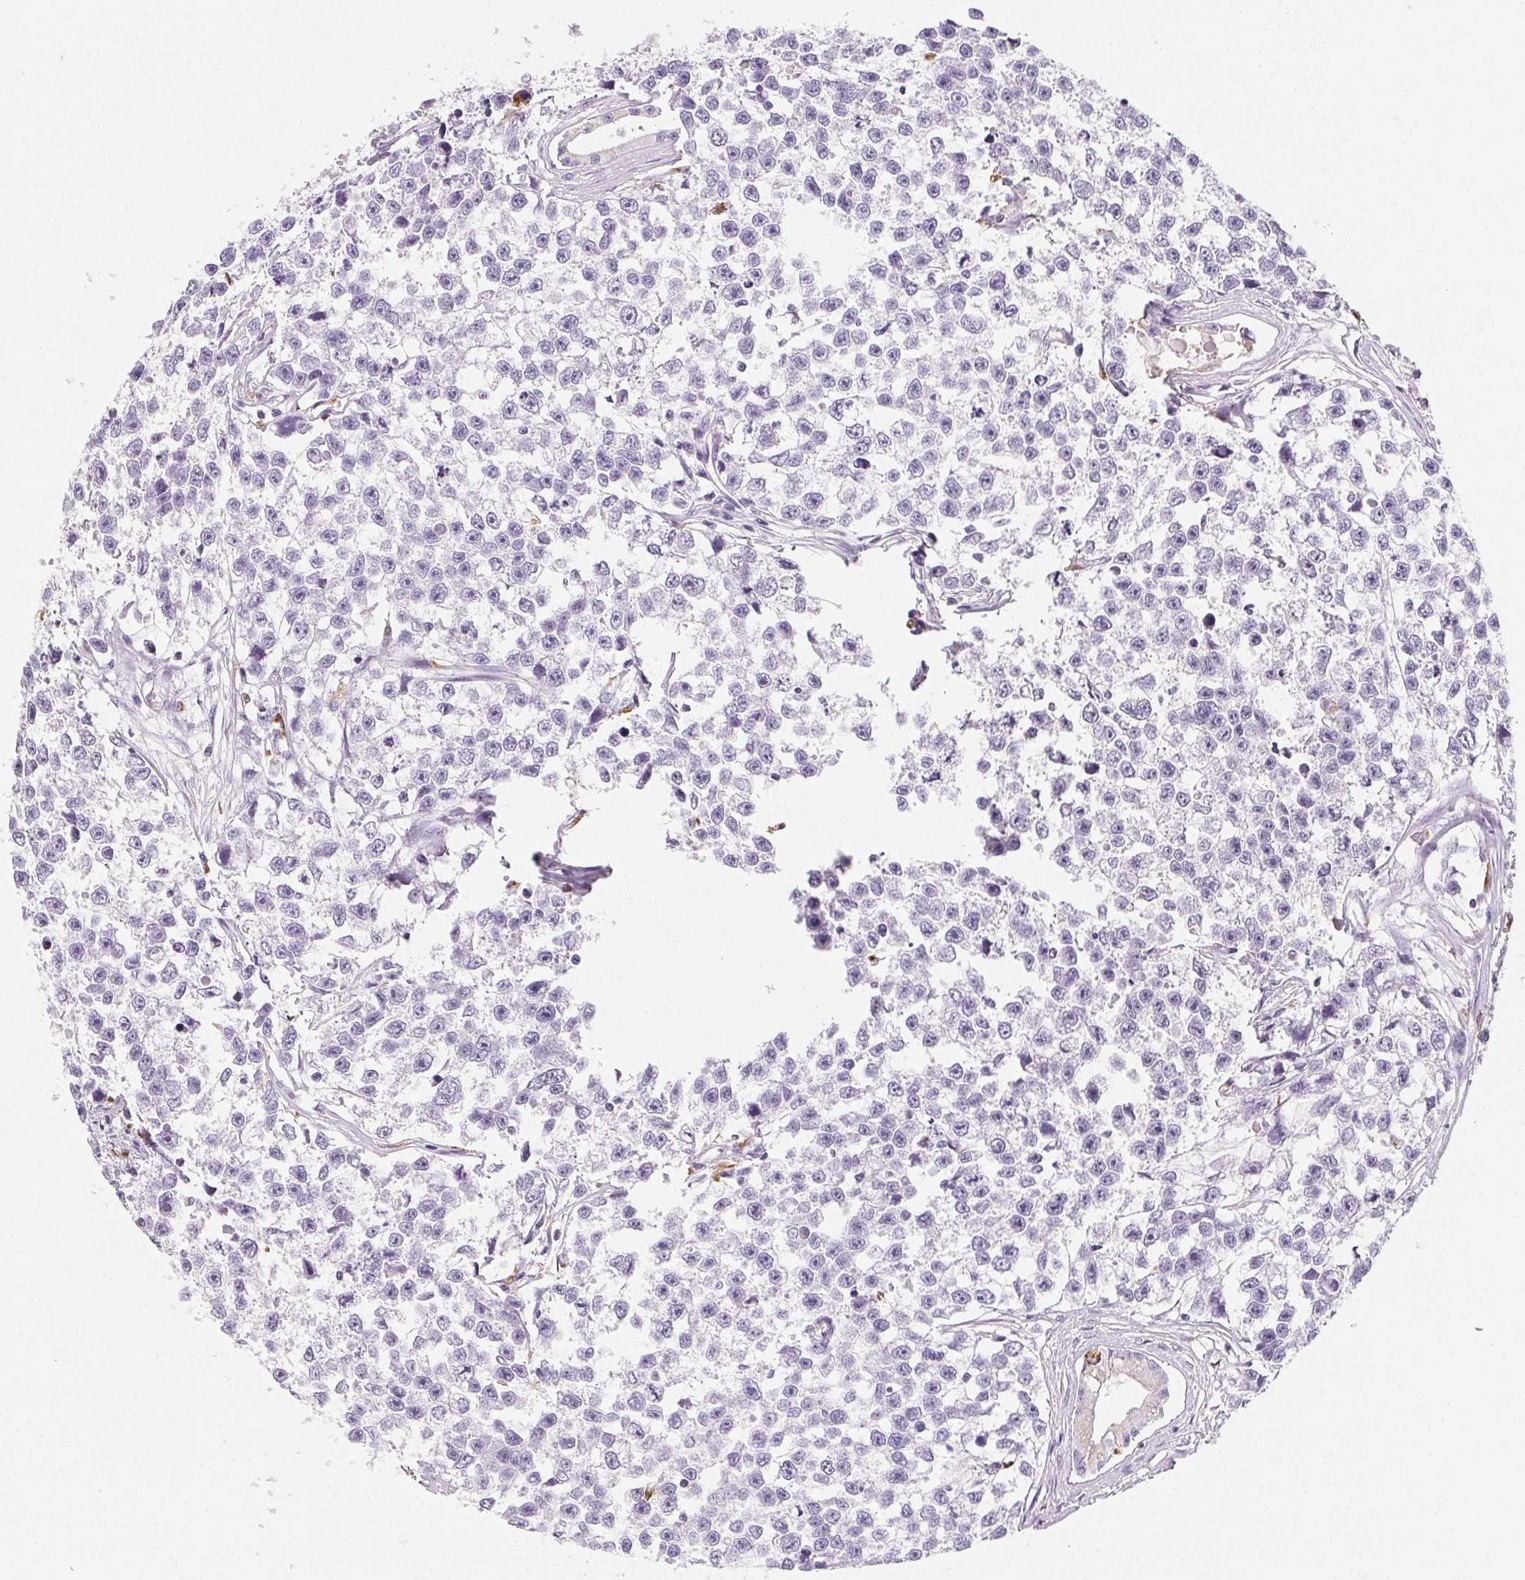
{"staining": {"intensity": "negative", "quantity": "none", "location": "none"}, "tissue": "testis cancer", "cell_type": "Tumor cells", "image_type": "cancer", "snomed": [{"axis": "morphology", "description": "Seminoma, NOS"}, {"axis": "topography", "description": "Testis"}], "caption": "This image is of seminoma (testis) stained with immunohistochemistry to label a protein in brown with the nuclei are counter-stained blue. There is no expression in tumor cells.", "gene": "LIPA", "patient": {"sex": "male", "age": 26}}